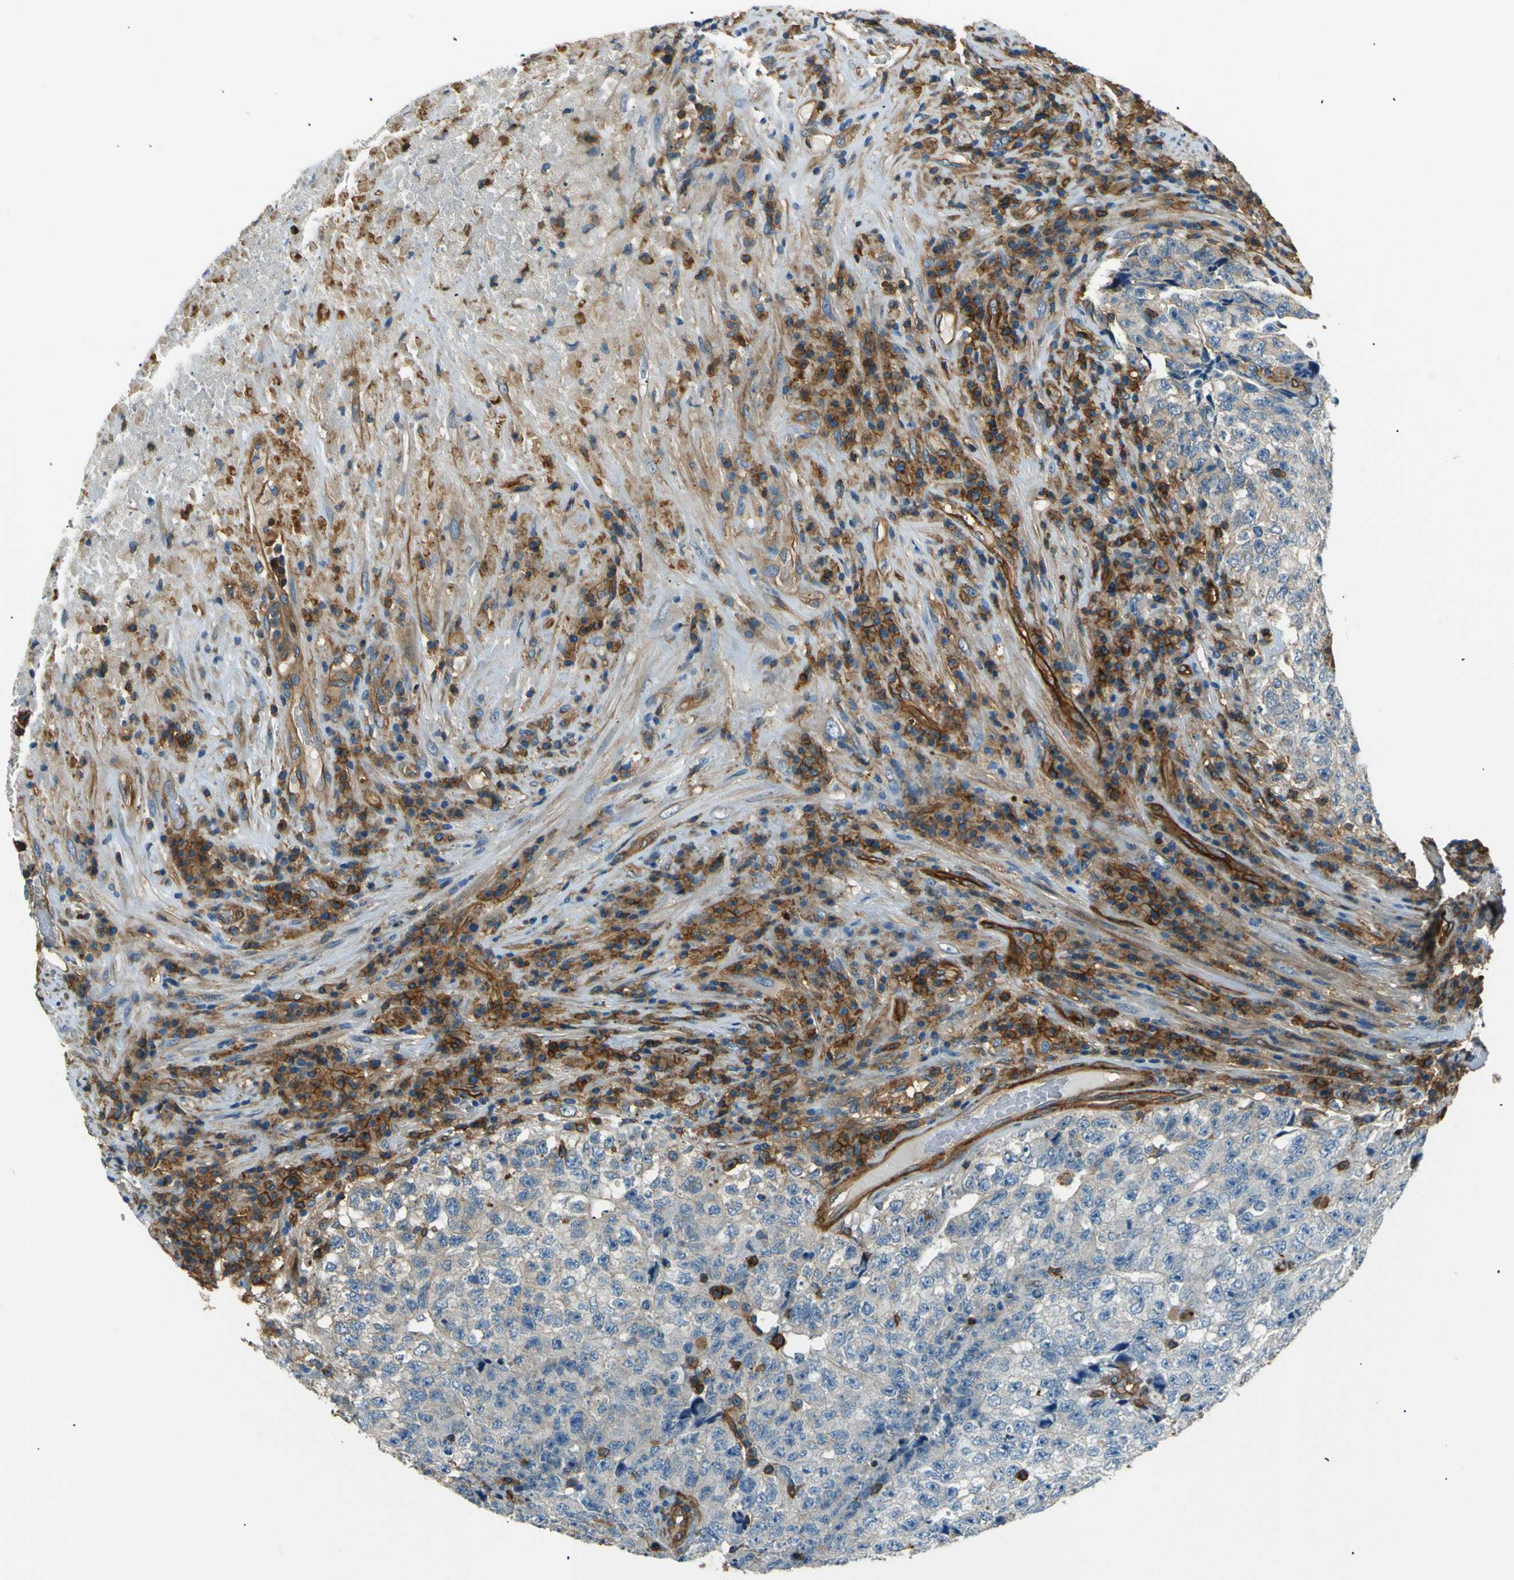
{"staining": {"intensity": "negative", "quantity": "none", "location": "none"}, "tissue": "testis cancer", "cell_type": "Tumor cells", "image_type": "cancer", "snomed": [{"axis": "morphology", "description": "Necrosis, NOS"}, {"axis": "morphology", "description": "Carcinoma, Embryonal, NOS"}, {"axis": "topography", "description": "Testis"}], "caption": "Immunohistochemical staining of testis cancer (embryonal carcinoma) shows no significant staining in tumor cells.", "gene": "ENTPD1", "patient": {"sex": "male", "age": 19}}